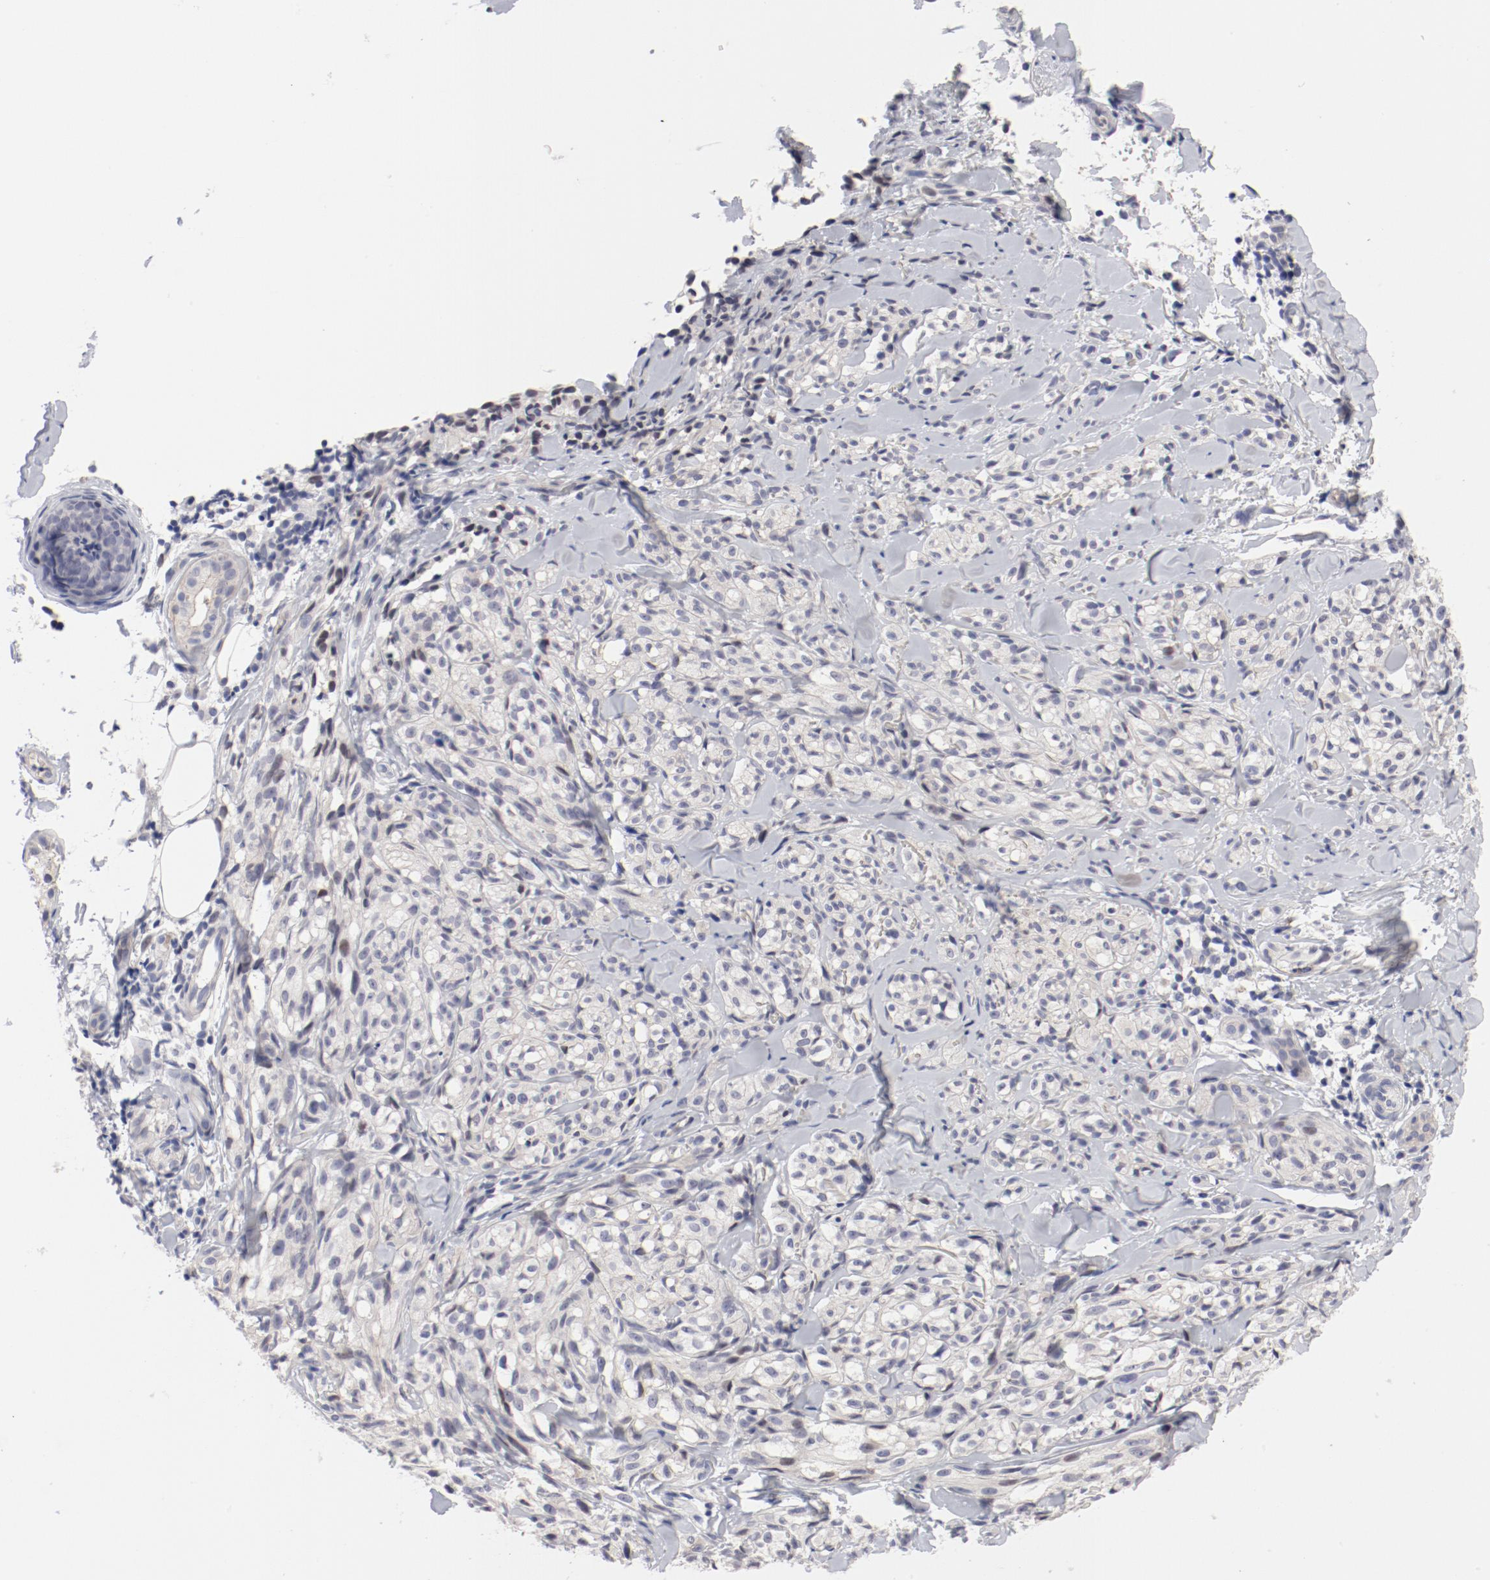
{"staining": {"intensity": "negative", "quantity": "none", "location": "none"}, "tissue": "melanoma", "cell_type": "Tumor cells", "image_type": "cancer", "snomed": [{"axis": "morphology", "description": "Malignant melanoma, Metastatic site"}, {"axis": "topography", "description": "Skin"}], "caption": "The immunohistochemistry (IHC) micrograph has no significant positivity in tumor cells of malignant melanoma (metastatic site) tissue.", "gene": "FSCB", "patient": {"sex": "female", "age": 66}}